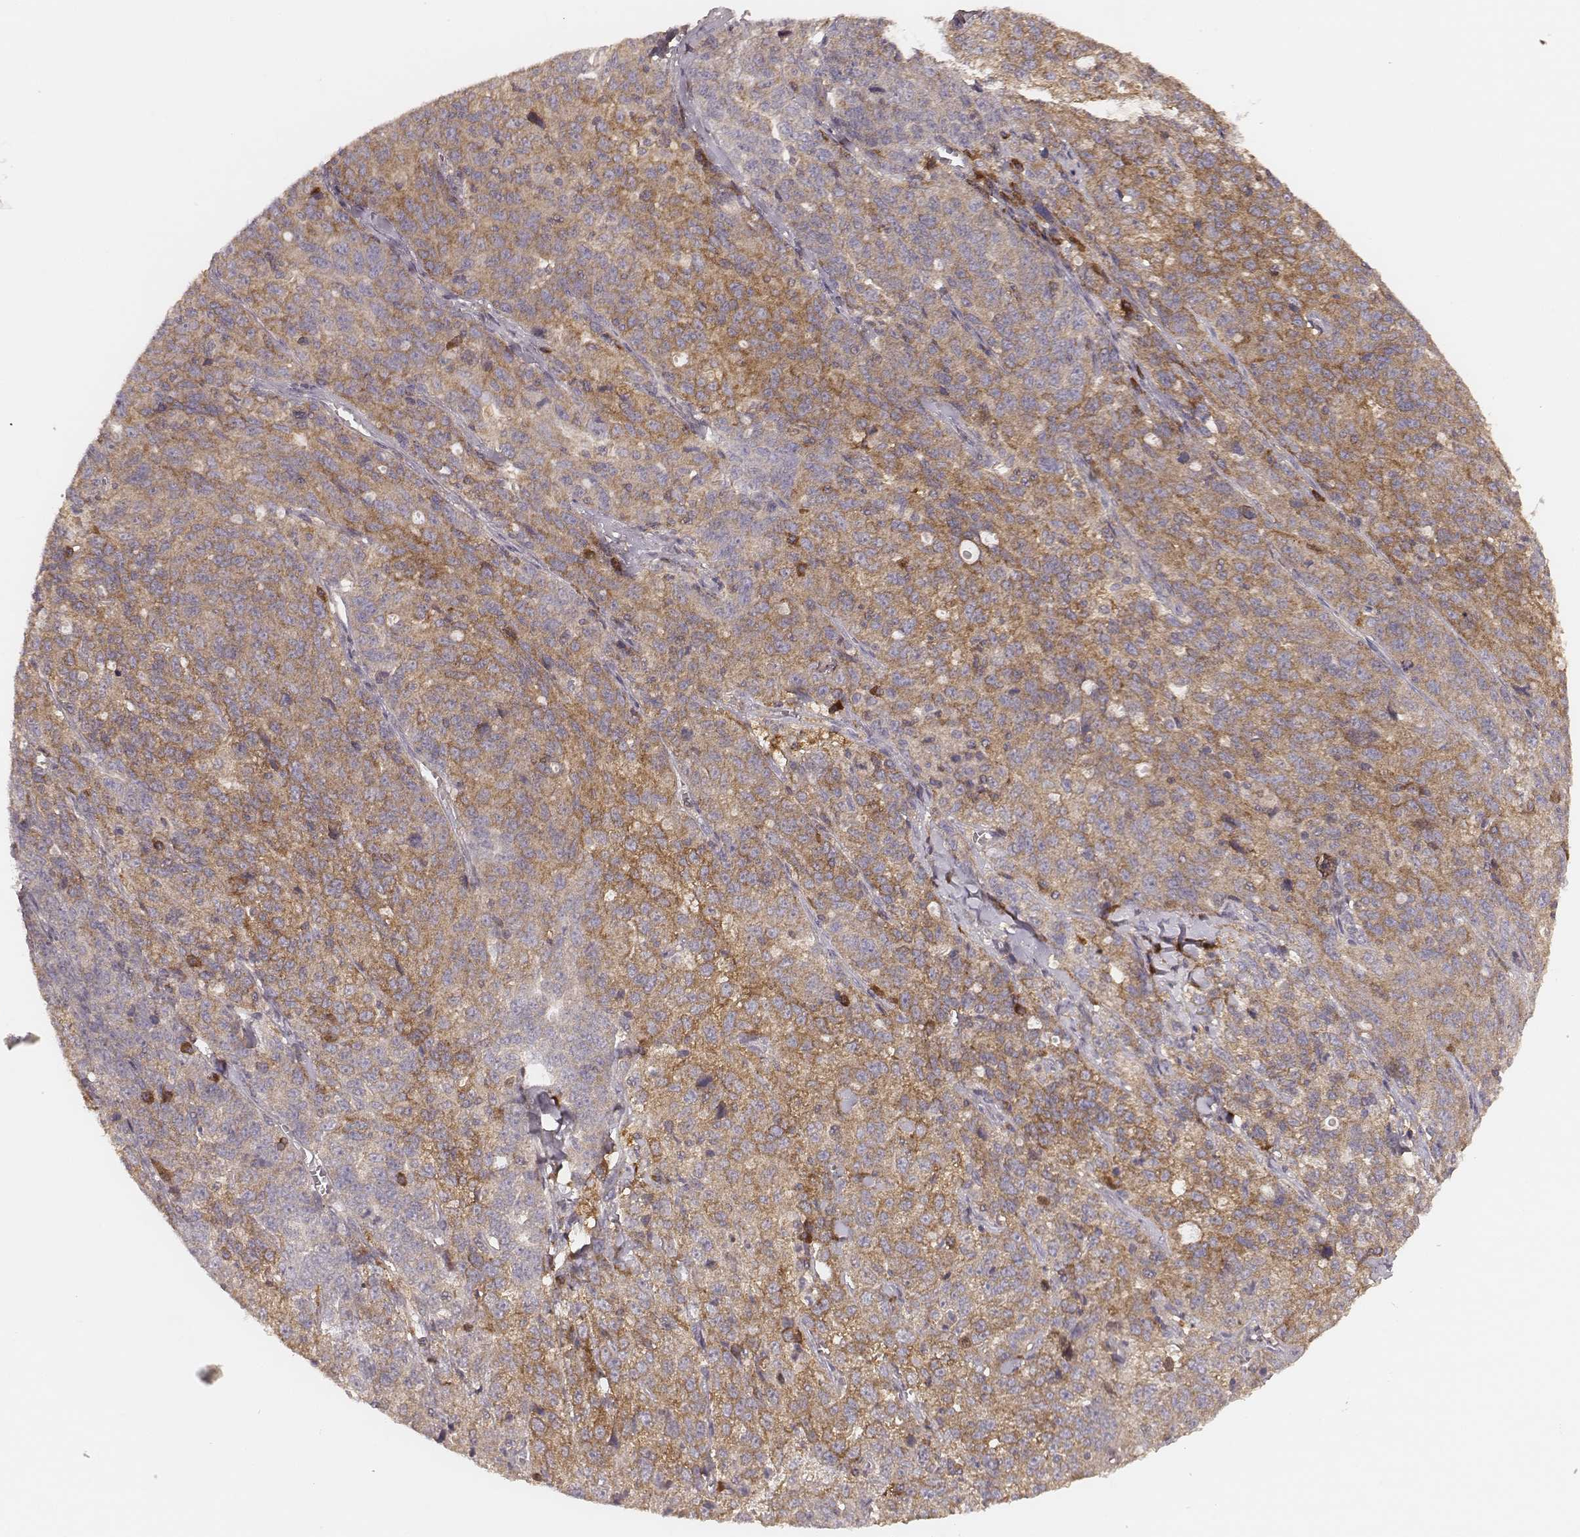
{"staining": {"intensity": "moderate", "quantity": ">75%", "location": "cytoplasmic/membranous"}, "tissue": "ovarian cancer", "cell_type": "Tumor cells", "image_type": "cancer", "snomed": [{"axis": "morphology", "description": "Cystadenocarcinoma, serous, NOS"}, {"axis": "topography", "description": "Ovary"}], "caption": "Moderate cytoplasmic/membranous staining is present in approximately >75% of tumor cells in serous cystadenocarcinoma (ovarian).", "gene": "CARS1", "patient": {"sex": "female", "age": 71}}